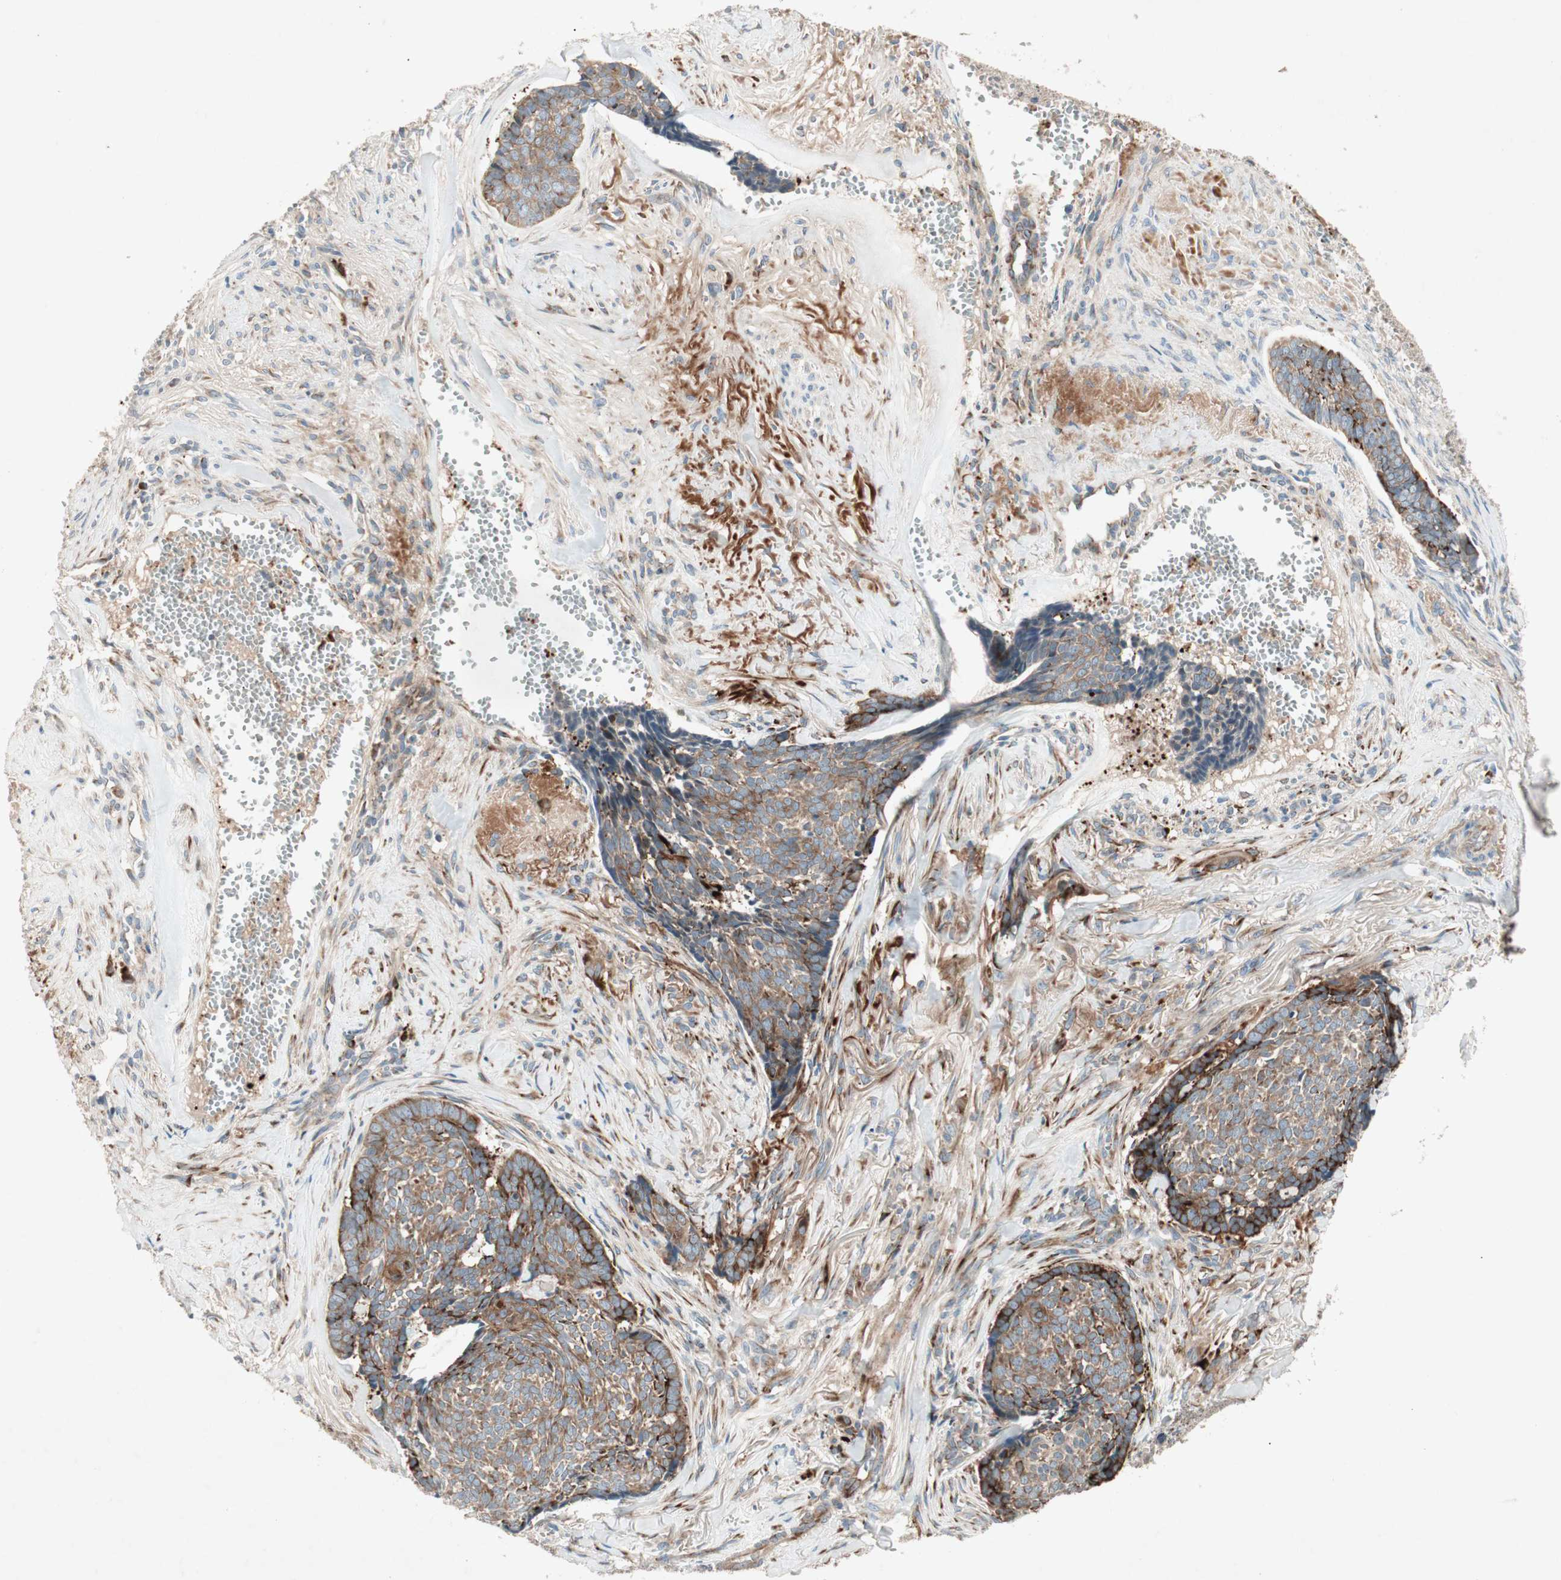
{"staining": {"intensity": "strong", "quantity": ">75%", "location": "cytoplasmic/membranous"}, "tissue": "skin cancer", "cell_type": "Tumor cells", "image_type": "cancer", "snomed": [{"axis": "morphology", "description": "Basal cell carcinoma"}, {"axis": "topography", "description": "Skin"}], "caption": "This is a photomicrograph of IHC staining of basal cell carcinoma (skin), which shows strong expression in the cytoplasmic/membranous of tumor cells.", "gene": "APOO", "patient": {"sex": "male", "age": 84}}